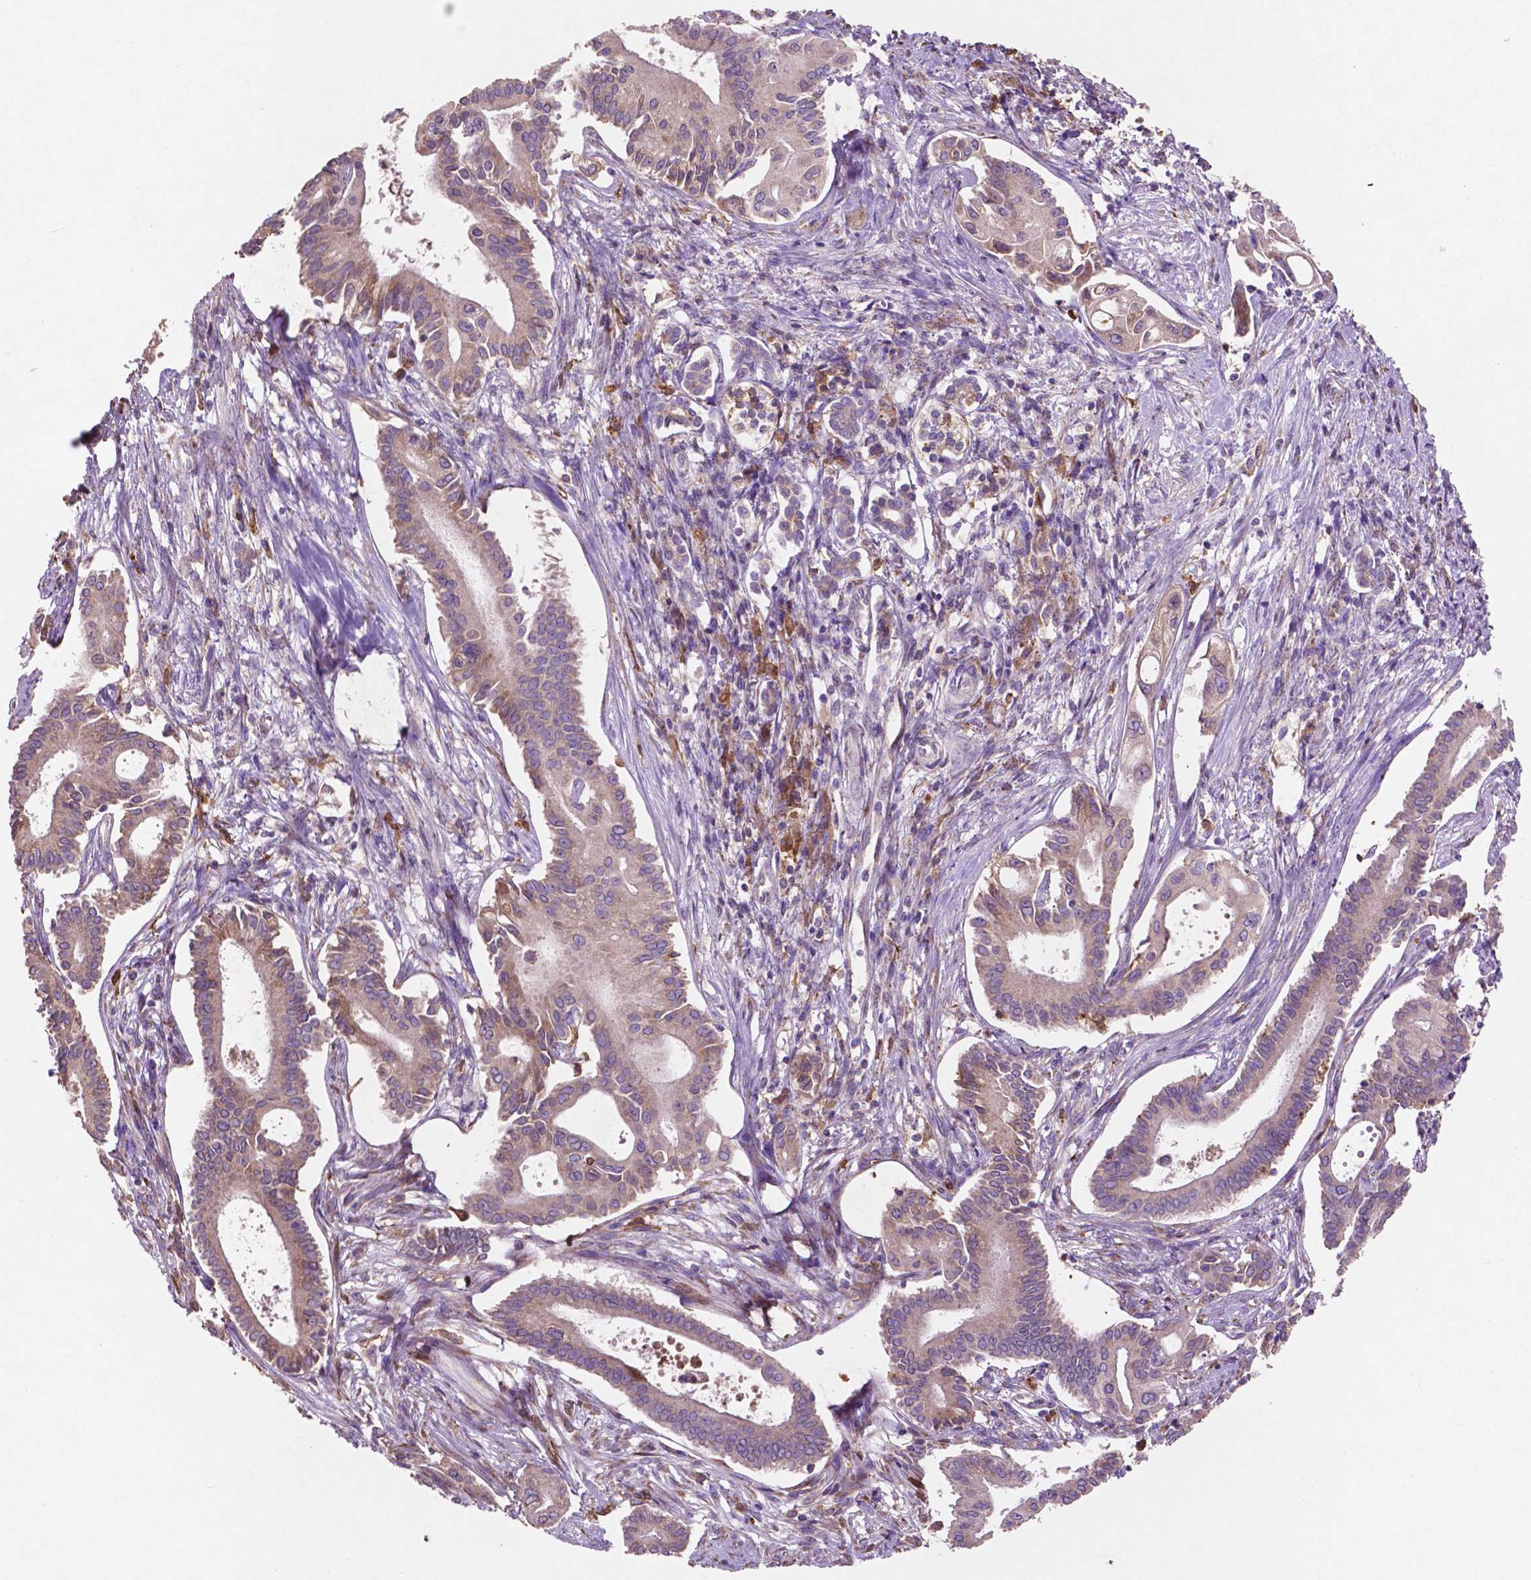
{"staining": {"intensity": "negative", "quantity": "none", "location": "none"}, "tissue": "pancreatic cancer", "cell_type": "Tumor cells", "image_type": "cancer", "snomed": [{"axis": "morphology", "description": "Adenocarcinoma, NOS"}, {"axis": "topography", "description": "Pancreas"}], "caption": "Tumor cells are negative for brown protein staining in pancreatic cancer (adenocarcinoma). (Brightfield microscopy of DAB immunohistochemistry at high magnification).", "gene": "MBTPS1", "patient": {"sex": "female", "age": 68}}